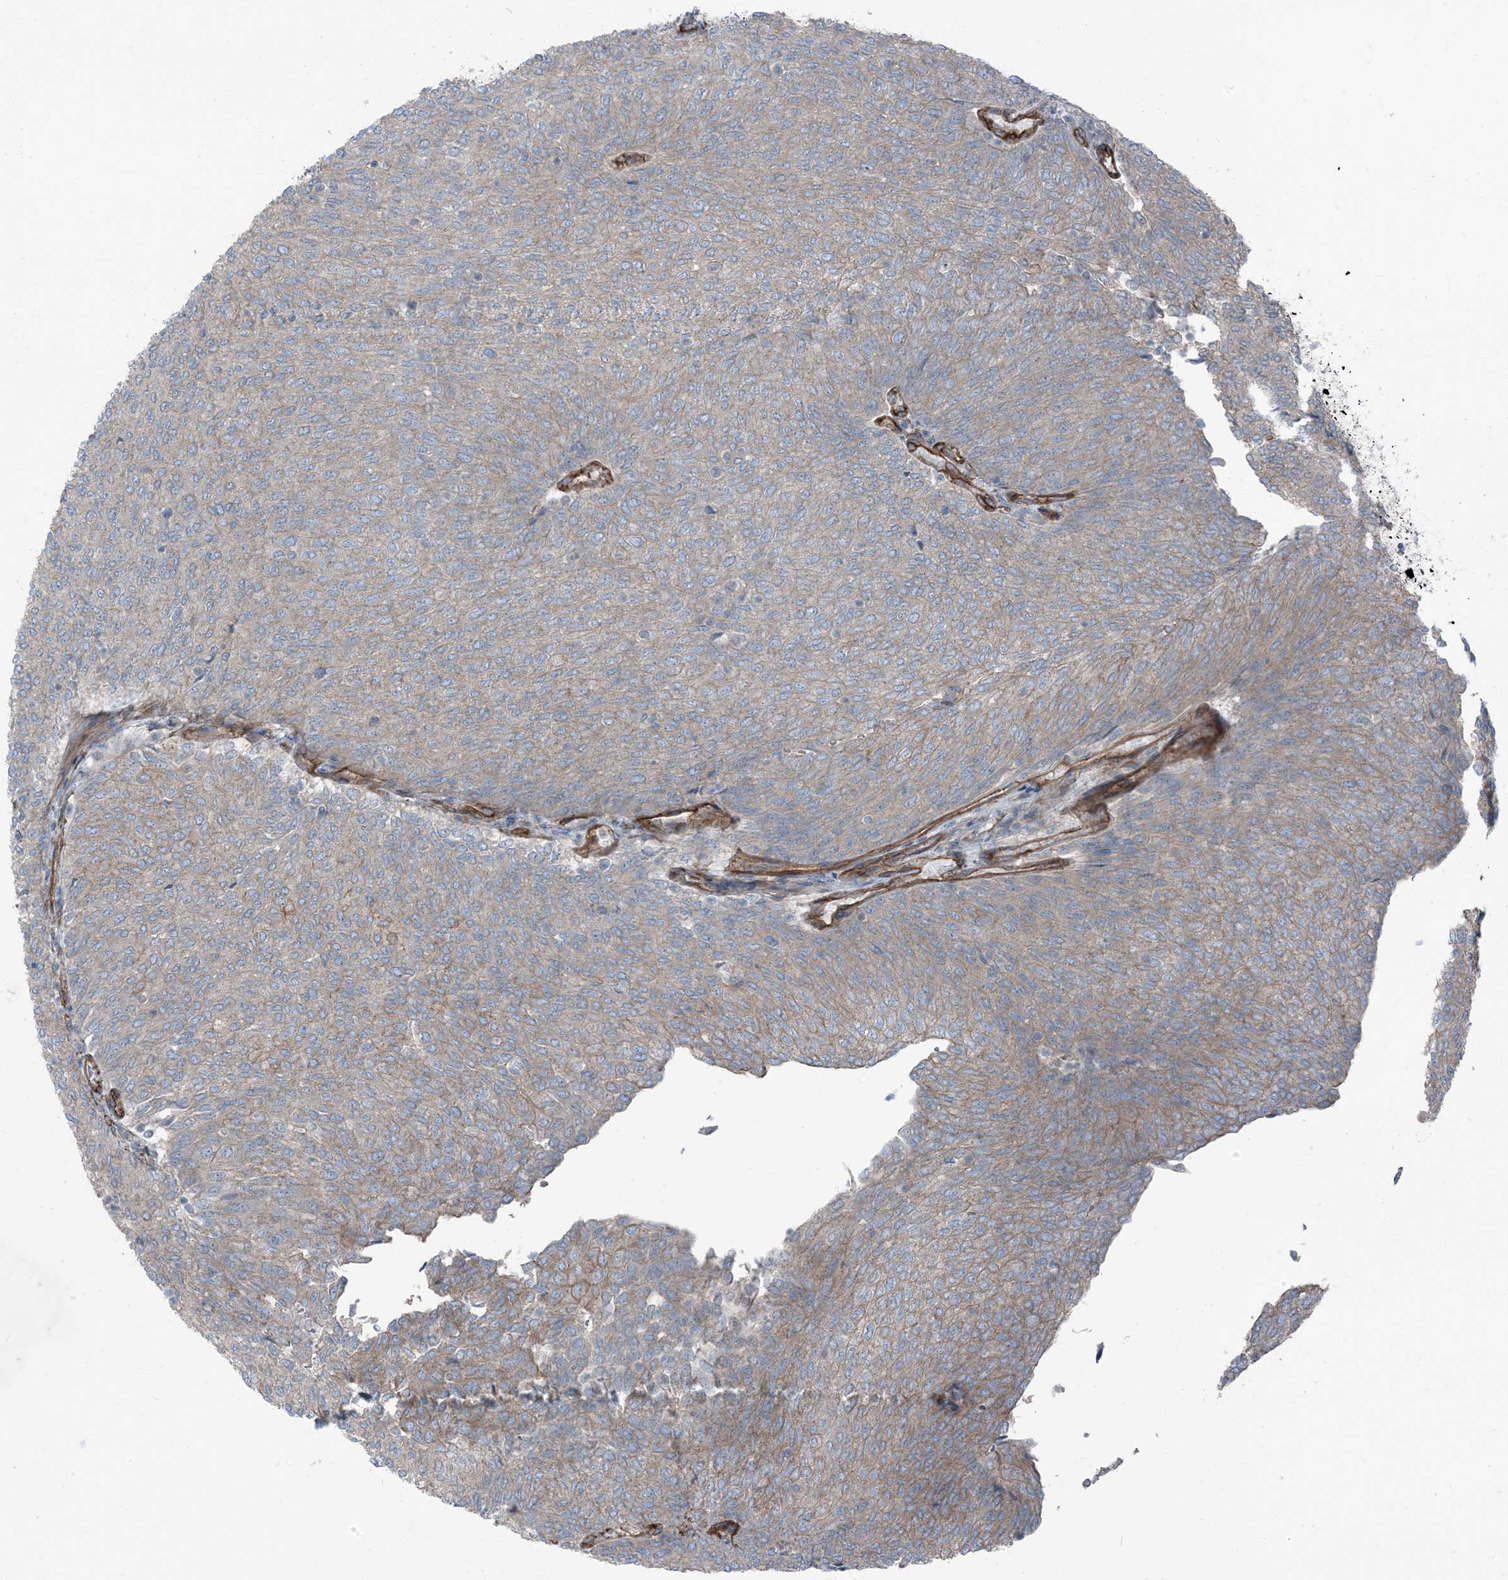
{"staining": {"intensity": "moderate", "quantity": "25%-75%", "location": "cytoplasmic/membranous"}, "tissue": "urothelial cancer", "cell_type": "Tumor cells", "image_type": "cancer", "snomed": [{"axis": "morphology", "description": "Urothelial carcinoma, Low grade"}, {"axis": "topography", "description": "Urinary bladder"}], "caption": "Protein expression analysis of human urothelial cancer reveals moderate cytoplasmic/membranous expression in about 25%-75% of tumor cells.", "gene": "ZFP90", "patient": {"sex": "female", "age": 79}}